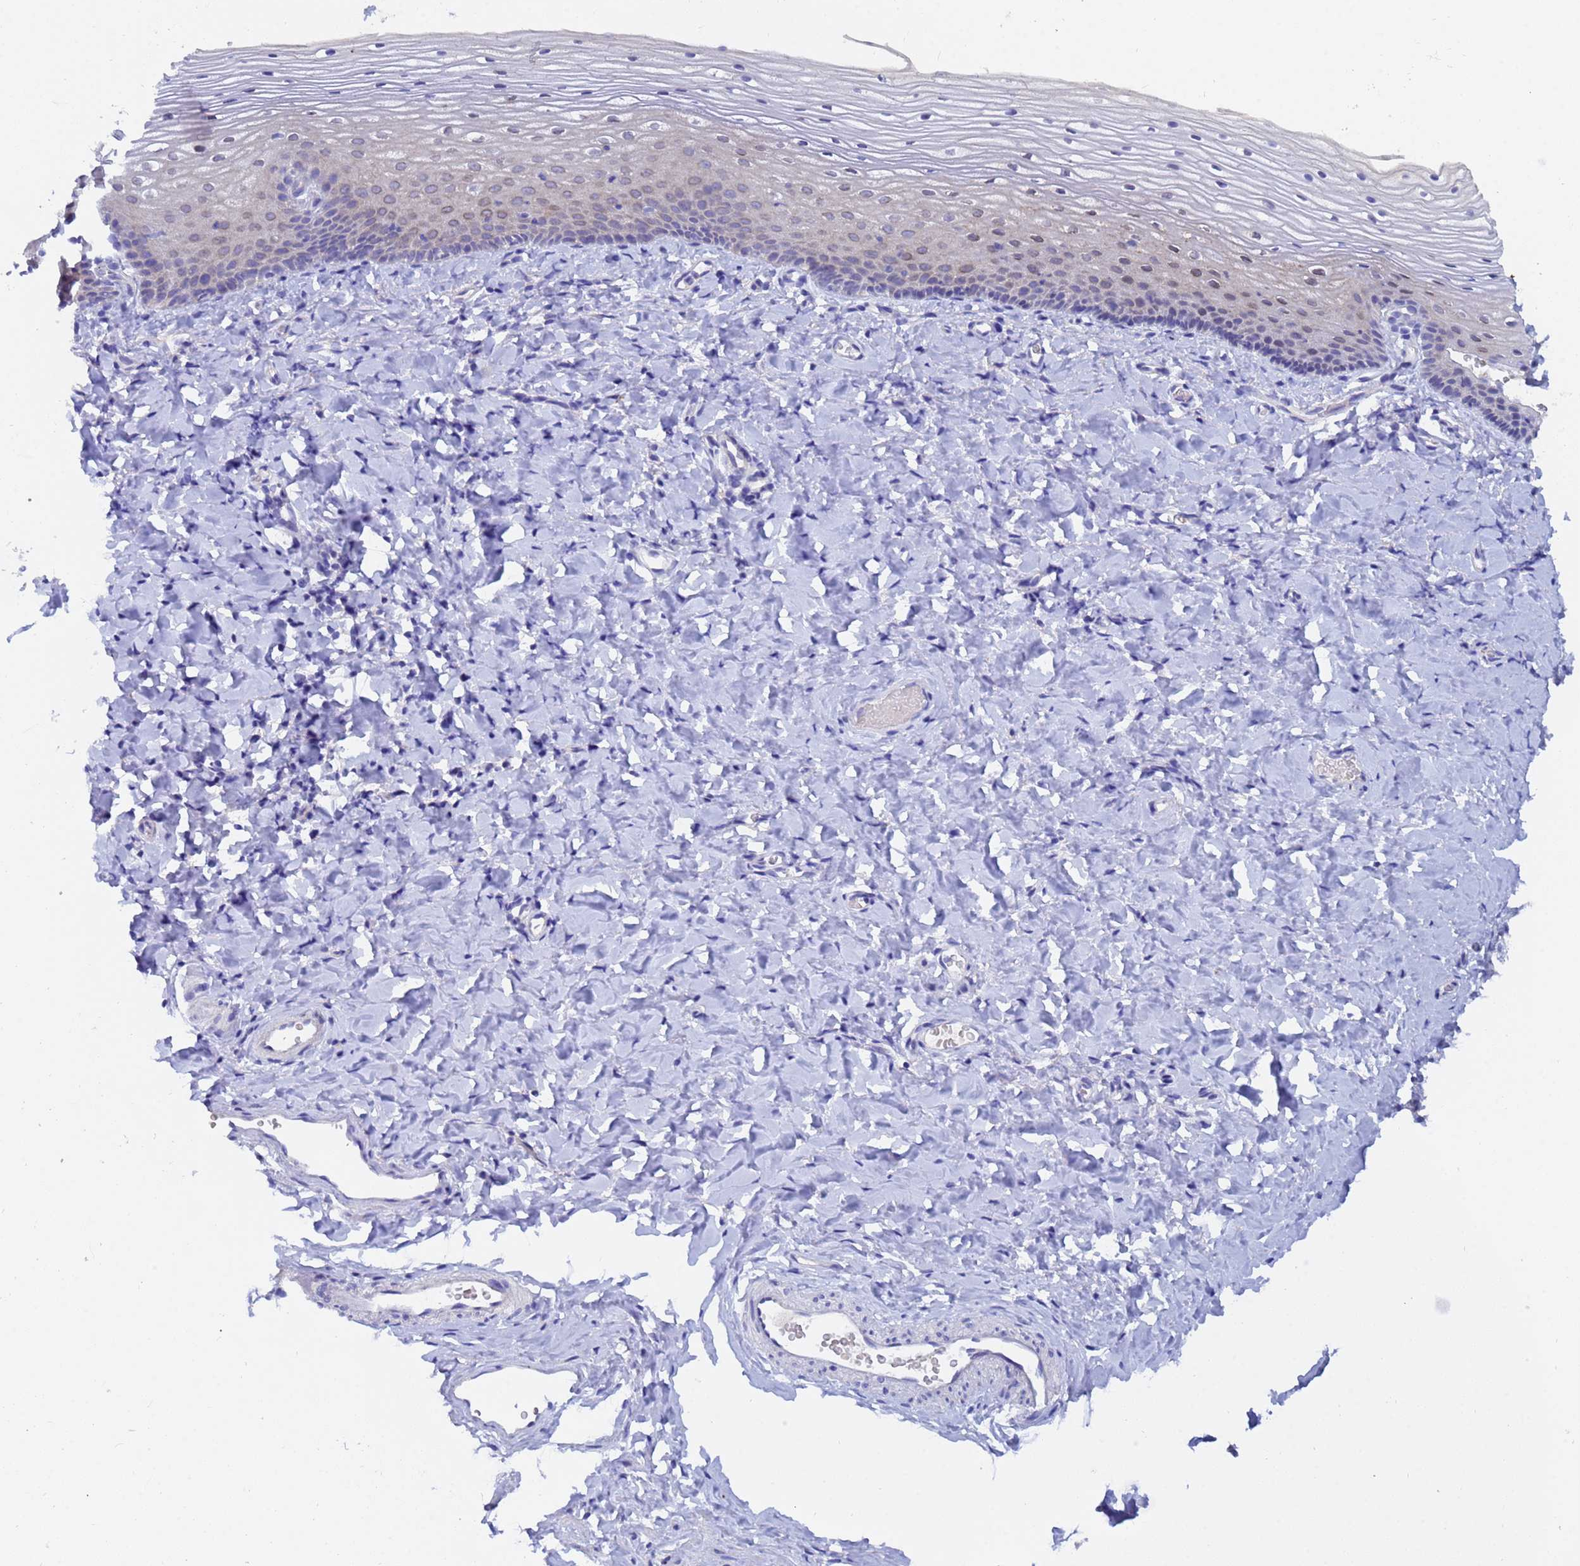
{"staining": {"intensity": "moderate", "quantity": "<25%", "location": "cytoplasmic/membranous"}, "tissue": "vagina", "cell_type": "Squamous epithelial cells", "image_type": "normal", "snomed": [{"axis": "morphology", "description": "Normal tissue, NOS"}, {"axis": "topography", "description": "Vagina"}], "caption": "Brown immunohistochemical staining in unremarkable vagina displays moderate cytoplasmic/membranous staining in about <25% of squamous epithelial cells.", "gene": "UBE2O", "patient": {"sex": "female", "age": 60}}